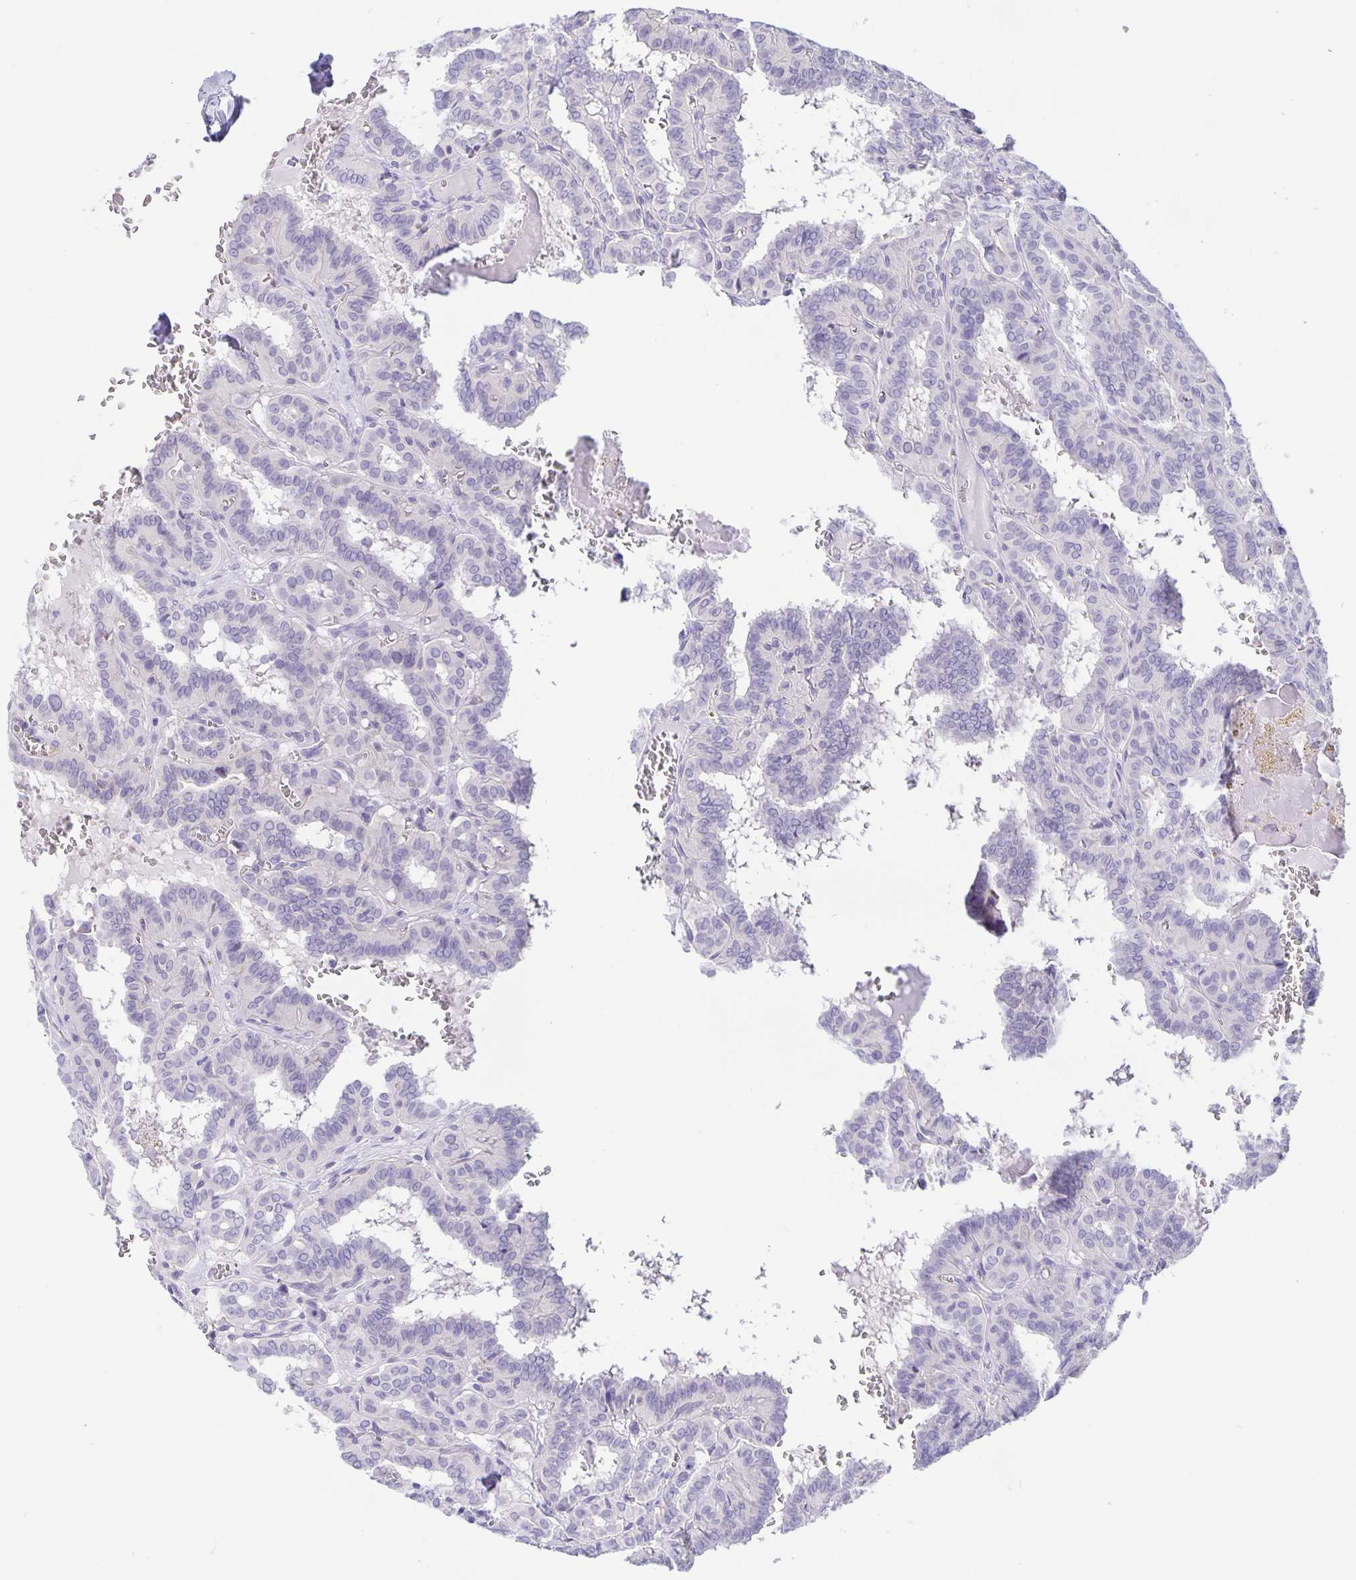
{"staining": {"intensity": "negative", "quantity": "none", "location": "none"}, "tissue": "thyroid cancer", "cell_type": "Tumor cells", "image_type": "cancer", "snomed": [{"axis": "morphology", "description": "Papillary adenocarcinoma, NOS"}, {"axis": "topography", "description": "Thyroid gland"}], "caption": "Histopathology image shows no protein staining in tumor cells of thyroid papillary adenocarcinoma tissue. (IHC, brightfield microscopy, high magnification).", "gene": "ERMN", "patient": {"sex": "female", "age": 21}}